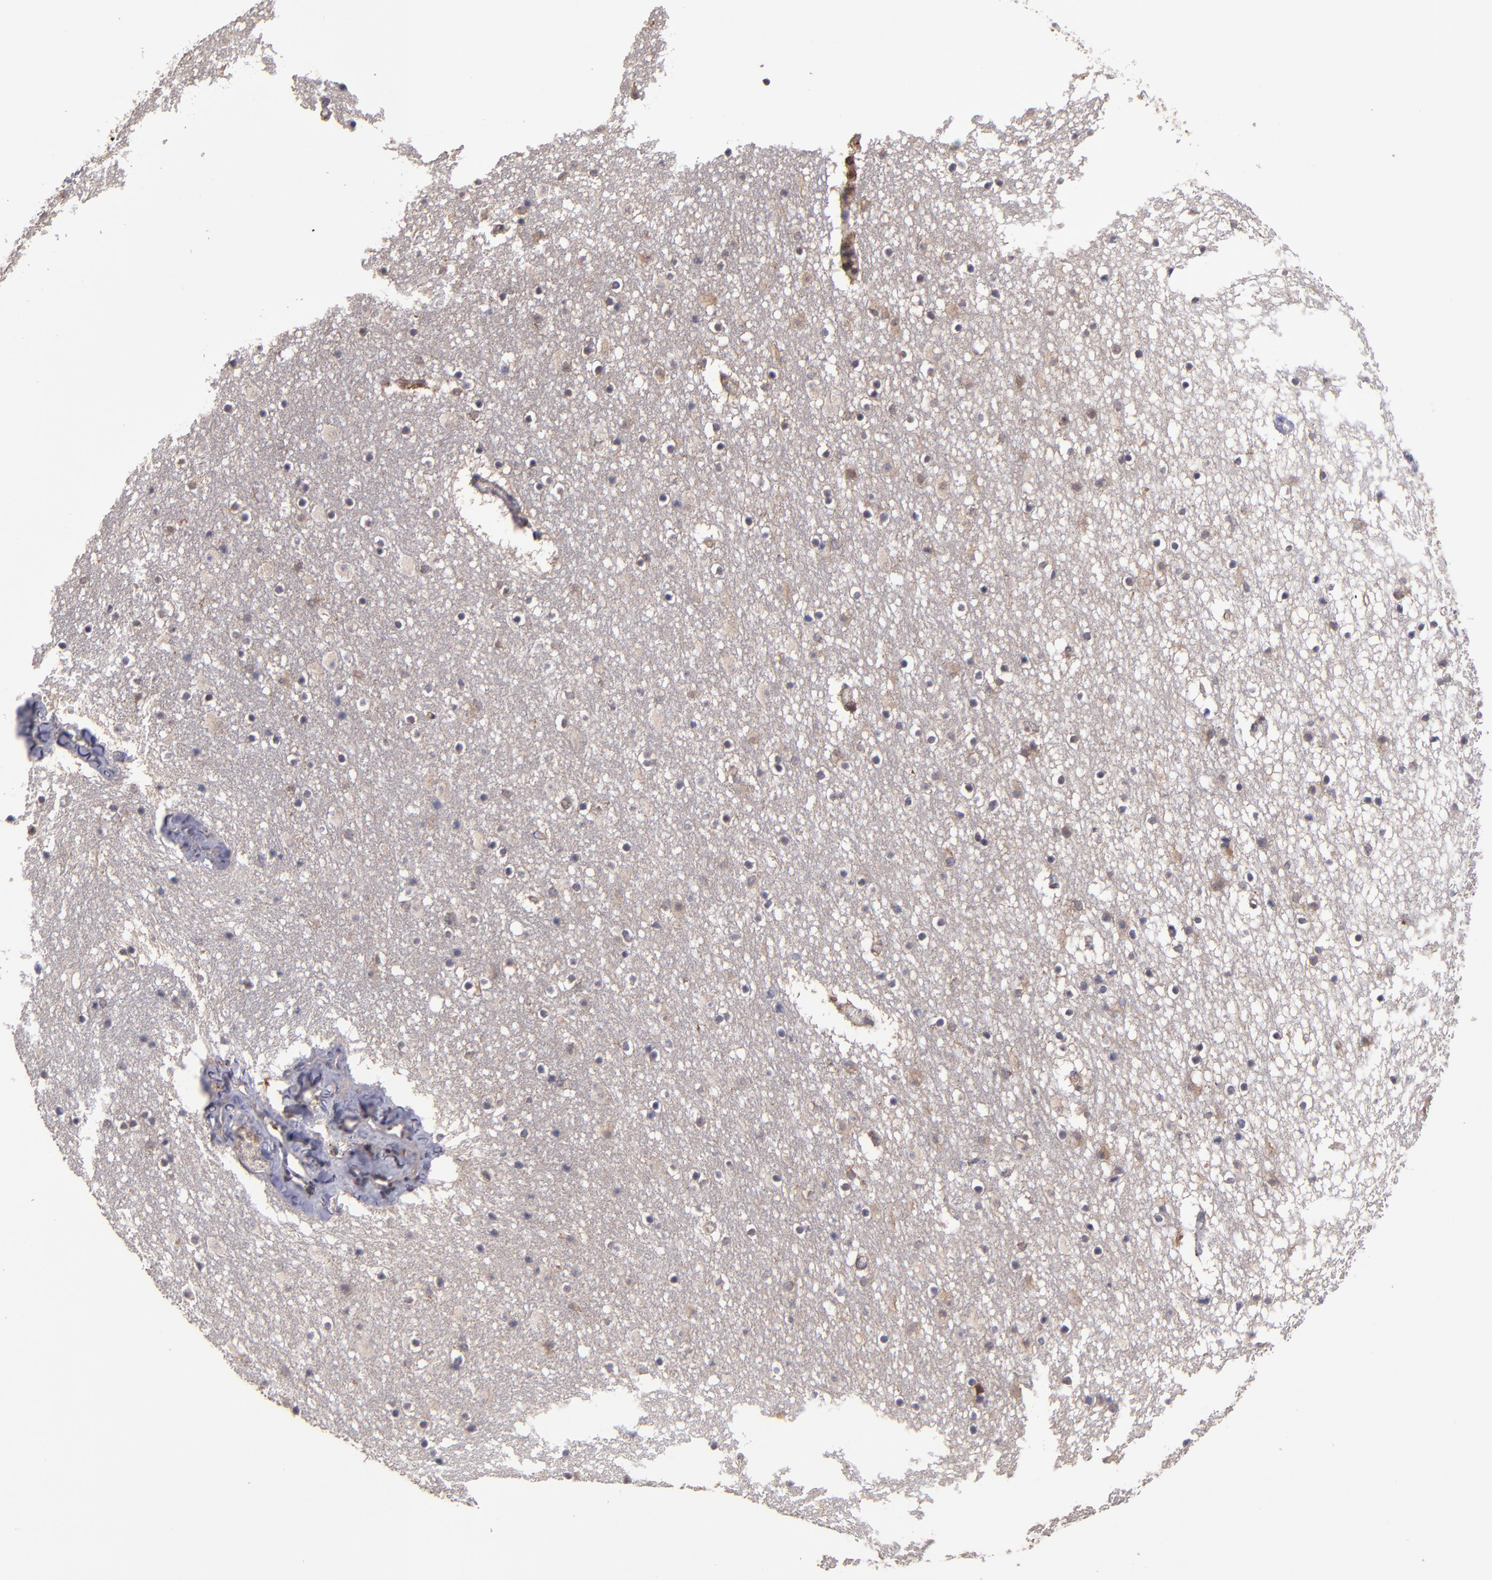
{"staining": {"intensity": "weak", "quantity": "<25%", "location": "cytoplasmic/membranous"}, "tissue": "caudate", "cell_type": "Glial cells", "image_type": "normal", "snomed": [{"axis": "morphology", "description": "Normal tissue, NOS"}, {"axis": "topography", "description": "Lateral ventricle wall"}], "caption": "Caudate was stained to show a protein in brown. There is no significant positivity in glial cells. (DAB IHC, high magnification).", "gene": "NF2", "patient": {"sex": "male", "age": 45}}